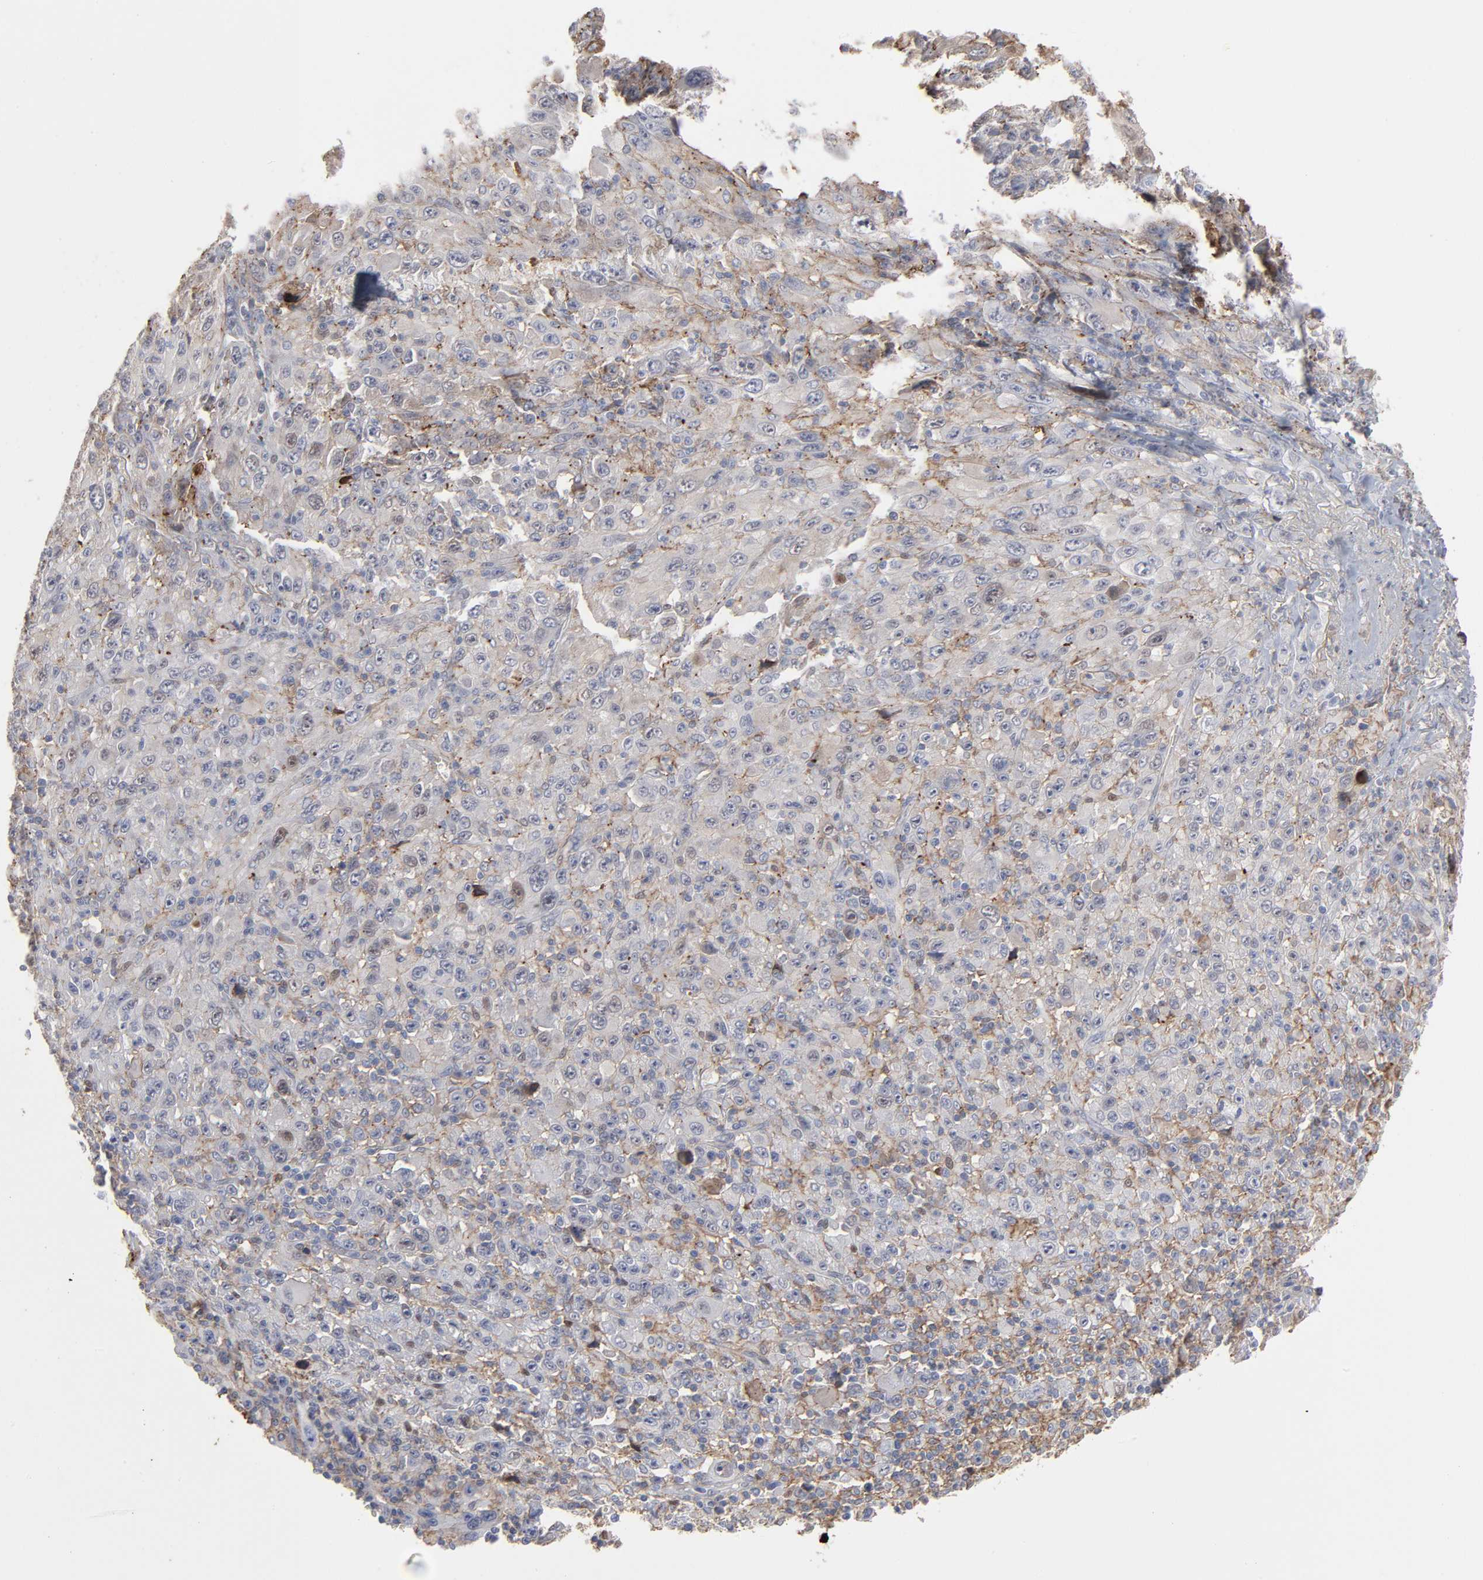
{"staining": {"intensity": "weak", "quantity": "<25%", "location": "cytoplasmic/membranous"}, "tissue": "melanoma", "cell_type": "Tumor cells", "image_type": "cancer", "snomed": [{"axis": "morphology", "description": "Malignant melanoma, Metastatic site"}, {"axis": "topography", "description": "Skin"}], "caption": "Human melanoma stained for a protein using IHC reveals no expression in tumor cells.", "gene": "ANXA5", "patient": {"sex": "female", "age": 56}}